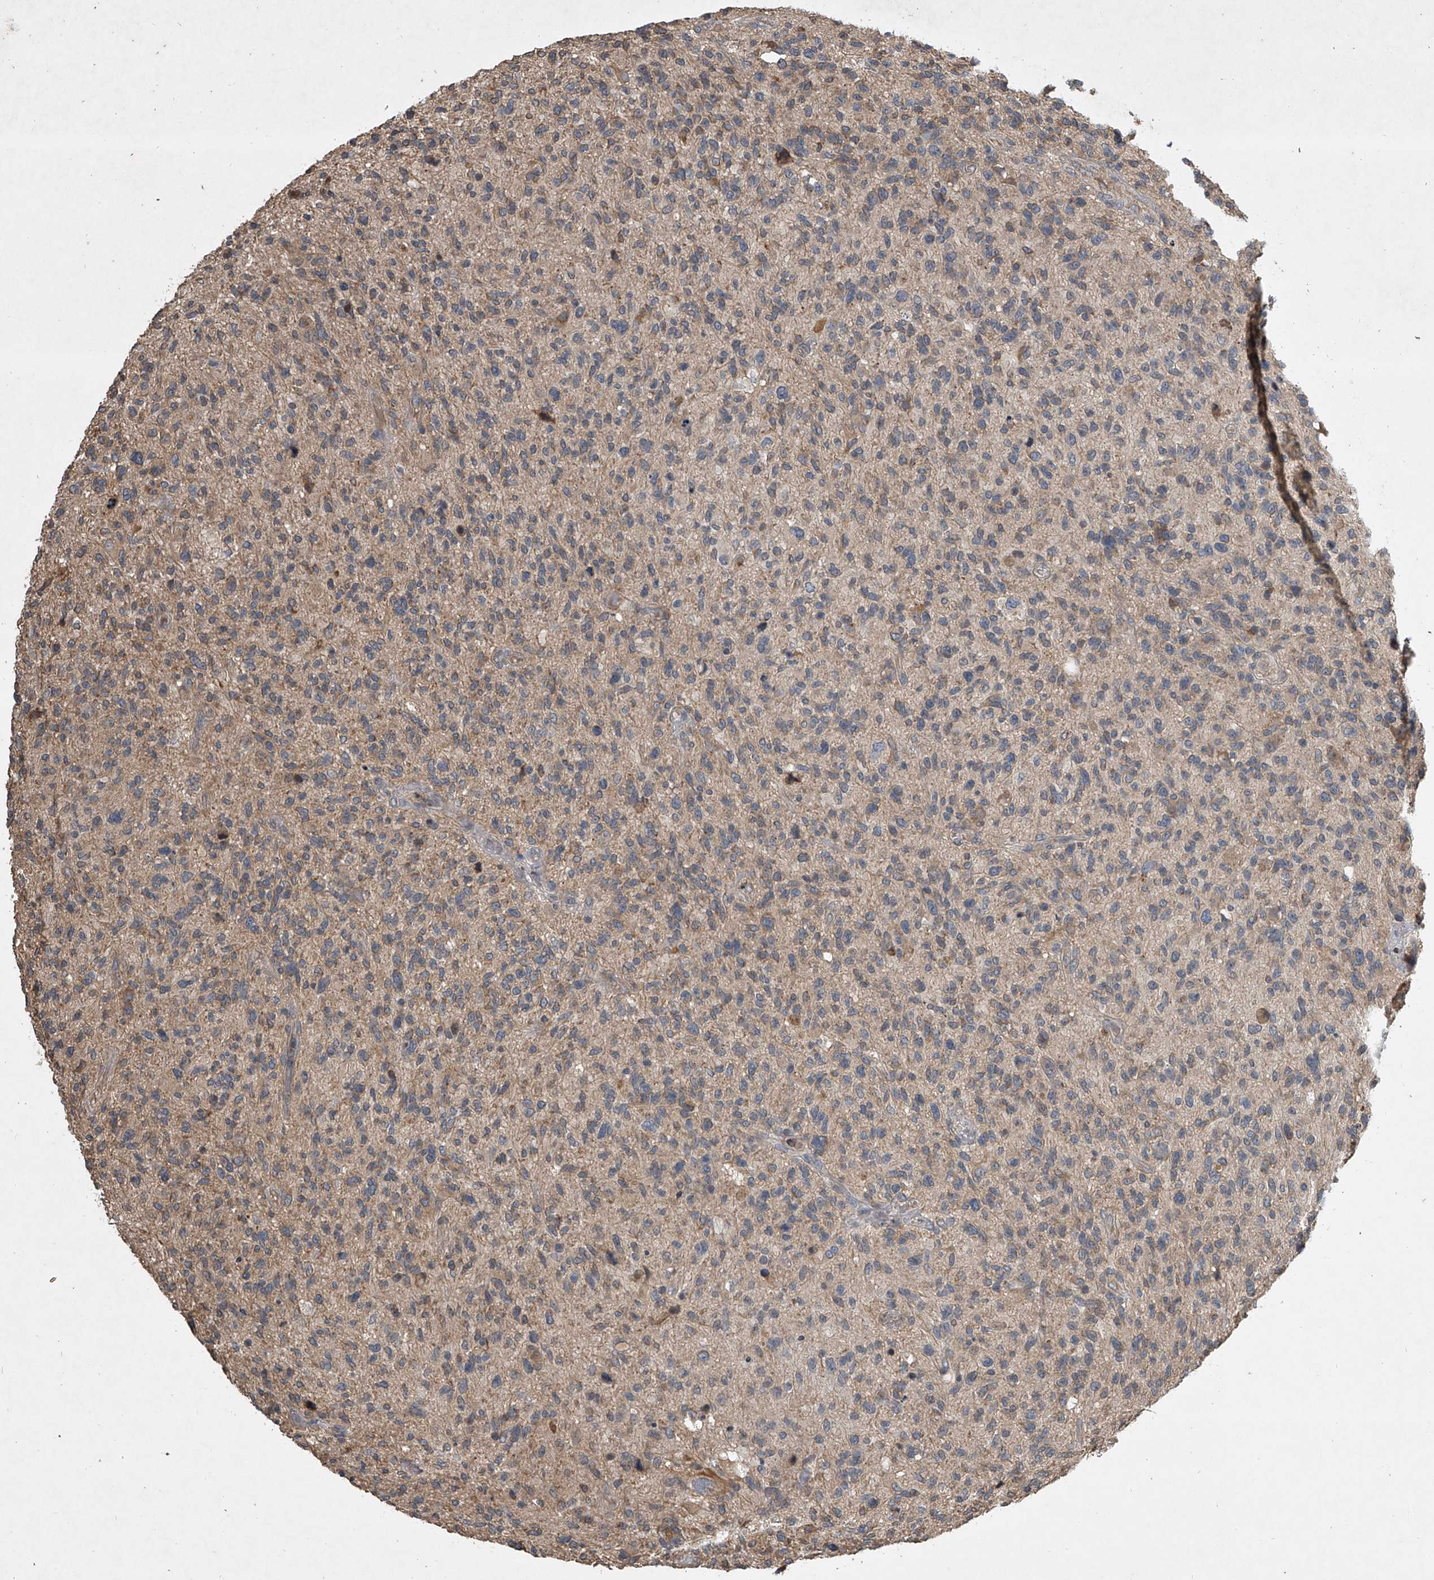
{"staining": {"intensity": "moderate", "quantity": "25%-75%", "location": "cytoplasmic/membranous"}, "tissue": "glioma", "cell_type": "Tumor cells", "image_type": "cancer", "snomed": [{"axis": "morphology", "description": "Glioma, malignant, High grade"}, {"axis": "topography", "description": "Brain"}], "caption": "IHC photomicrograph of neoplastic tissue: human glioma stained using IHC displays medium levels of moderate protein expression localized specifically in the cytoplasmic/membranous of tumor cells, appearing as a cytoplasmic/membranous brown color.", "gene": "NFS1", "patient": {"sex": "male", "age": 47}}